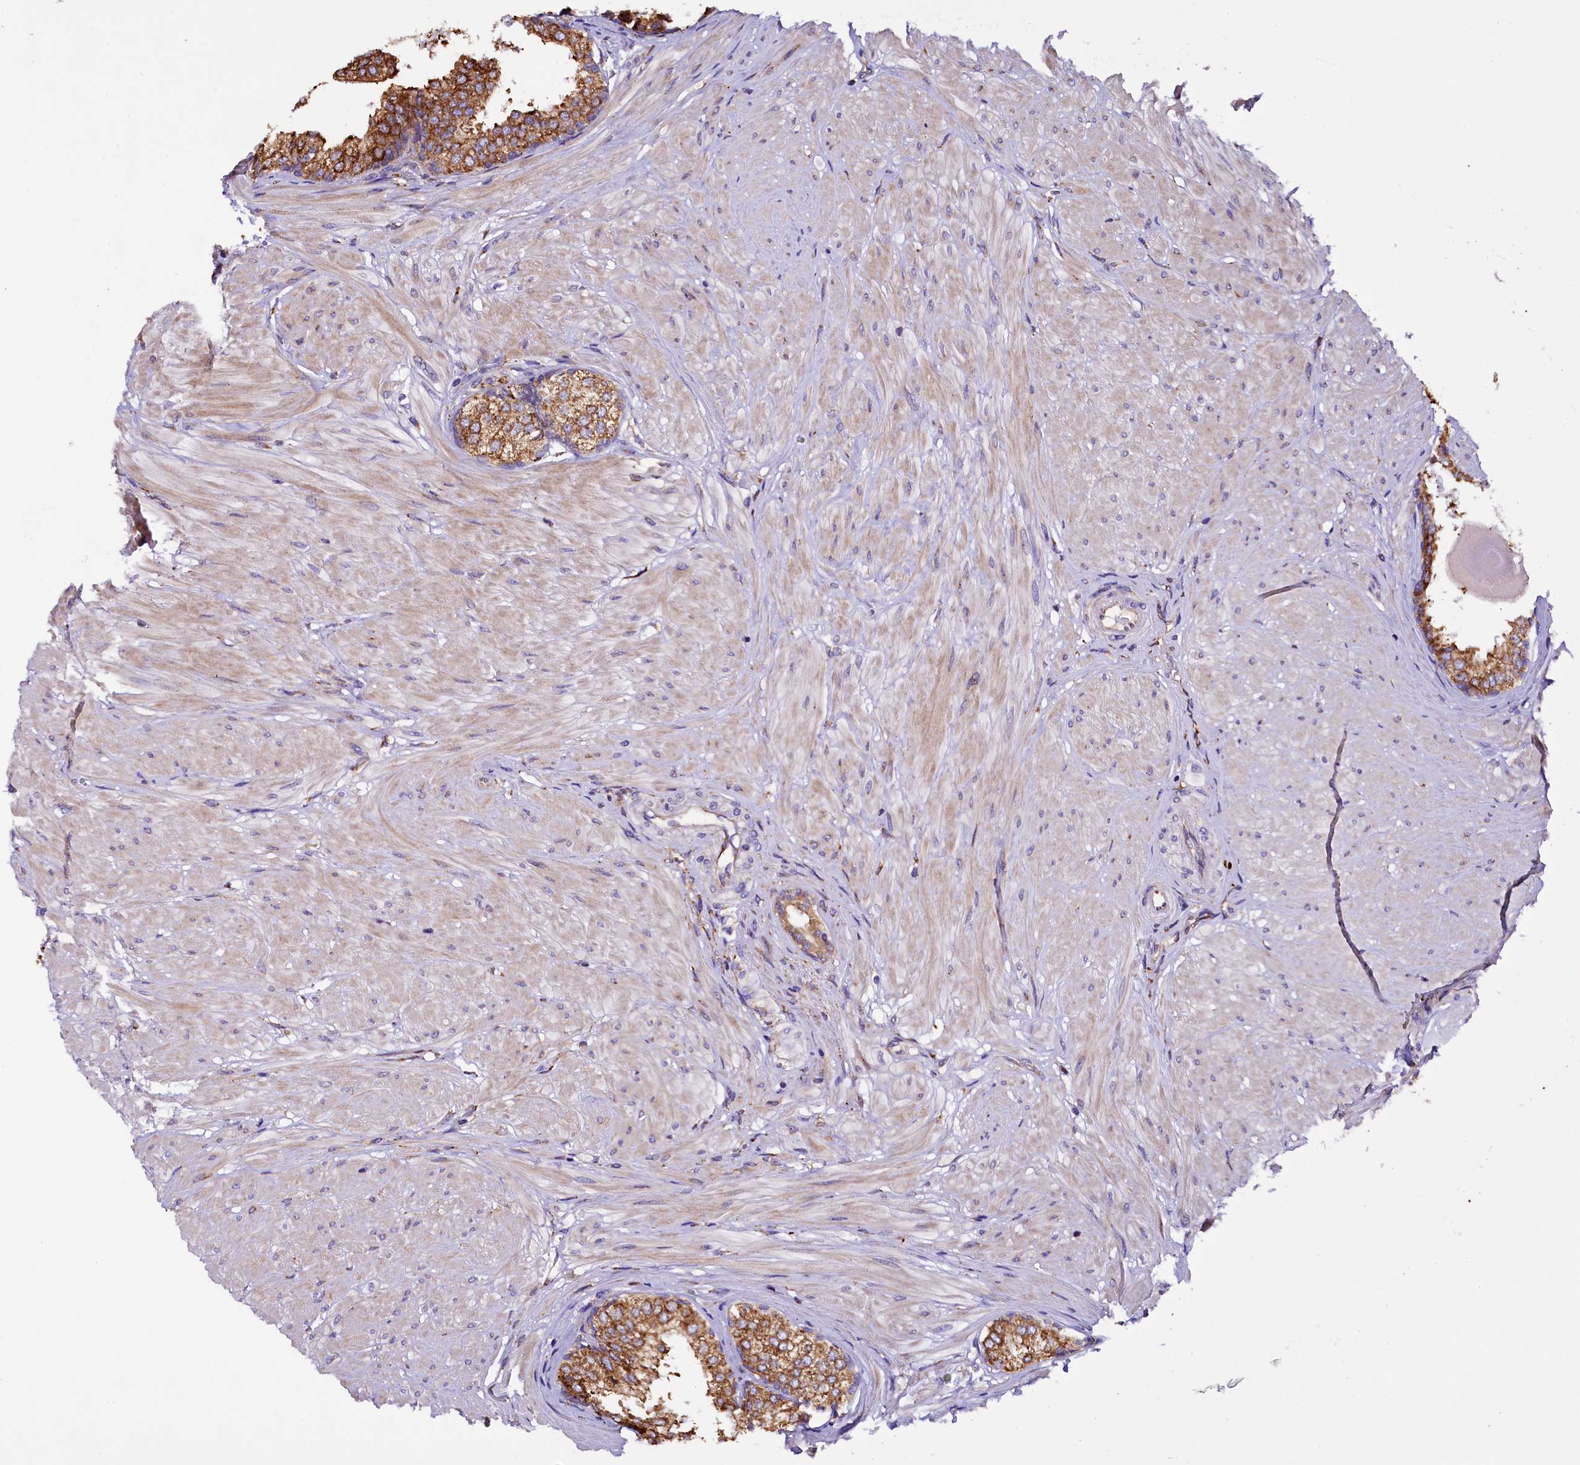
{"staining": {"intensity": "moderate", "quantity": ">75%", "location": "cytoplasmic/membranous"}, "tissue": "prostate", "cell_type": "Glandular cells", "image_type": "normal", "snomed": [{"axis": "morphology", "description": "Normal tissue, NOS"}, {"axis": "topography", "description": "Prostate"}], "caption": "Protein expression analysis of benign prostate displays moderate cytoplasmic/membranous positivity in about >75% of glandular cells. Nuclei are stained in blue.", "gene": "CAPS2", "patient": {"sex": "male", "age": 48}}